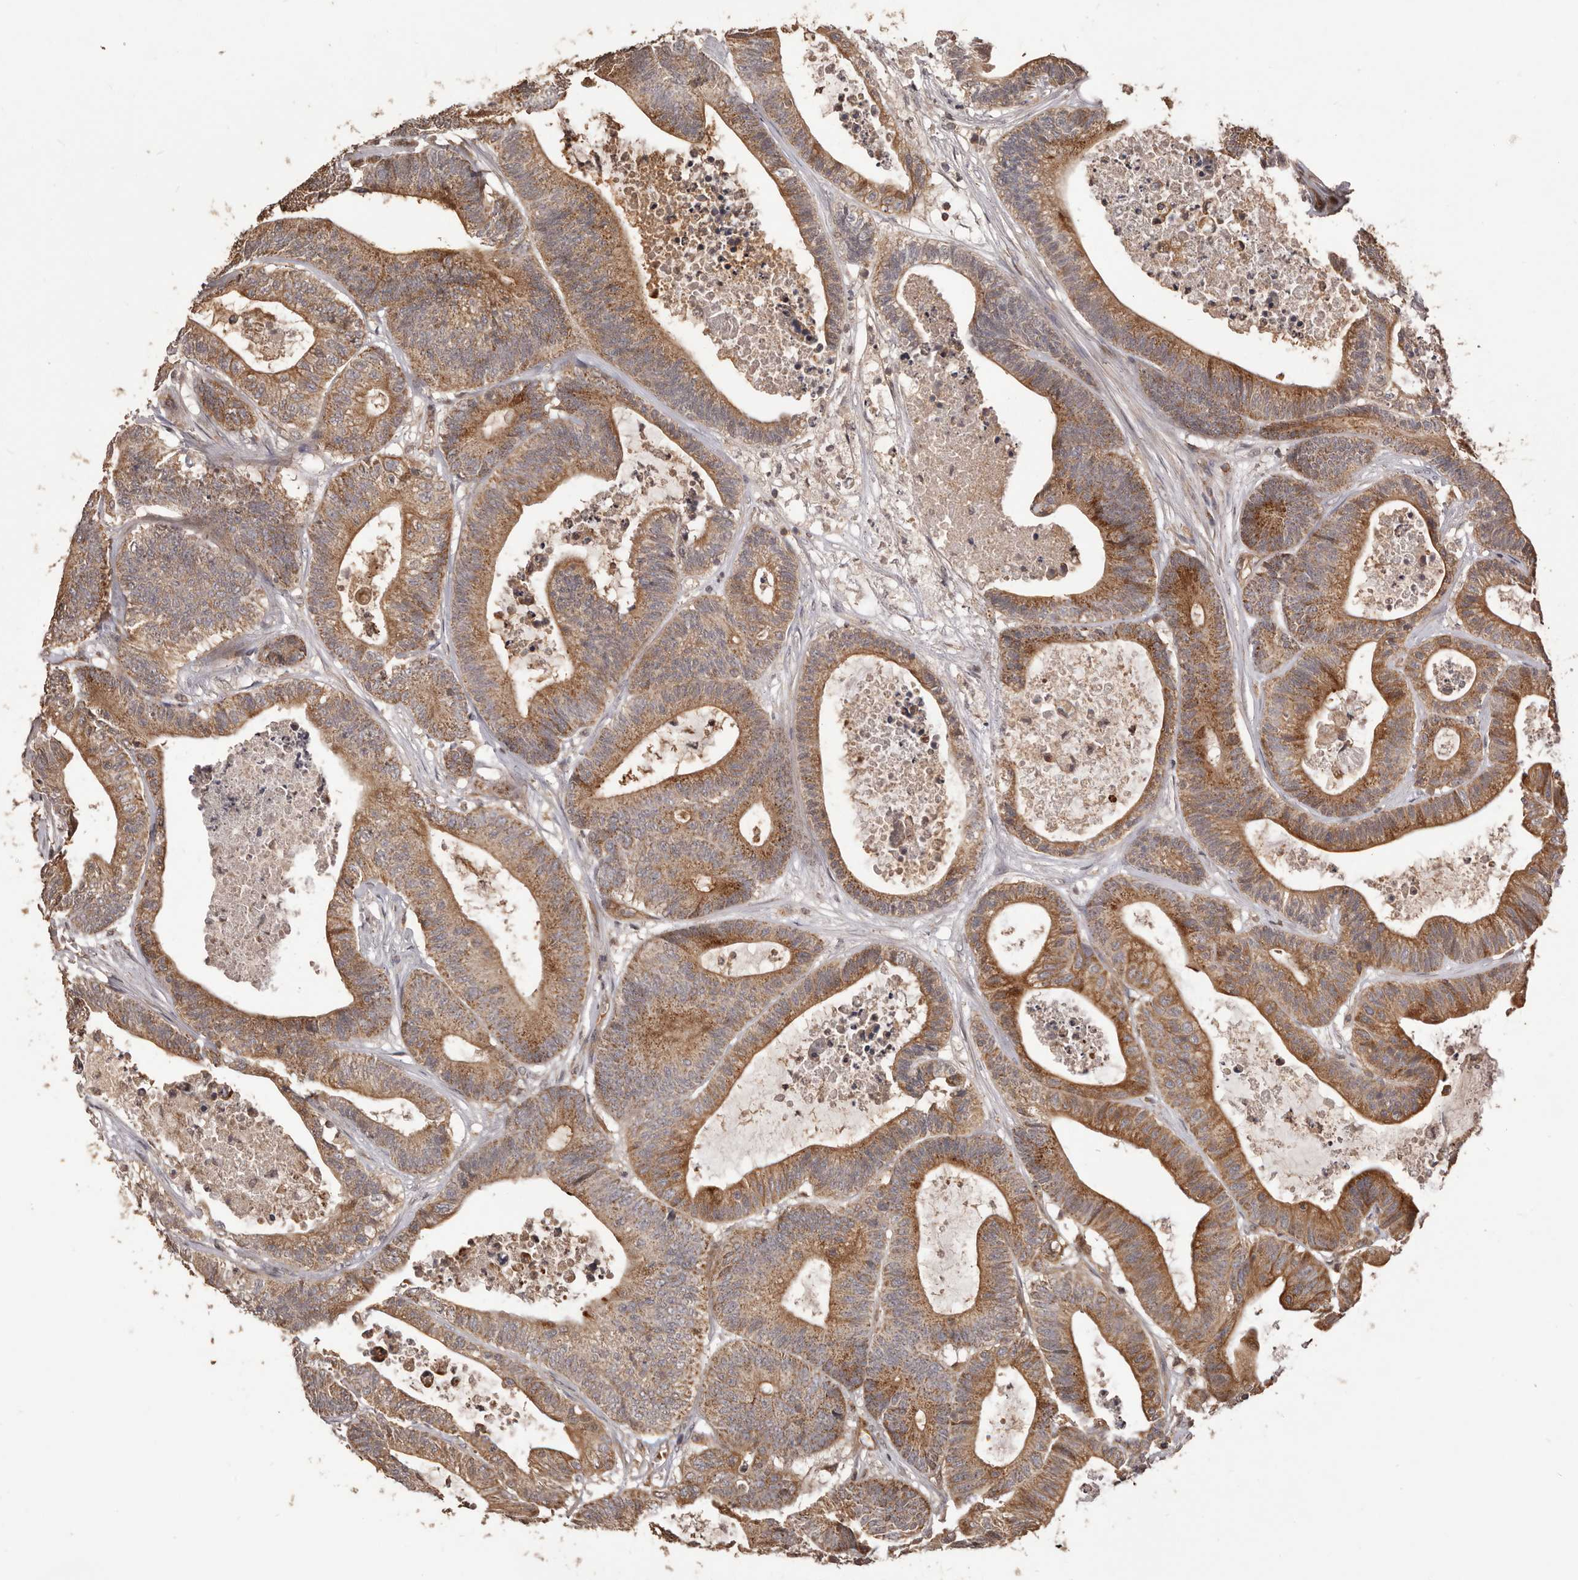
{"staining": {"intensity": "moderate", "quantity": ">75%", "location": "cytoplasmic/membranous"}, "tissue": "colorectal cancer", "cell_type": "Tumor cells", "image_type": "cancer", "snomed": [{"axis": "morphology", "description": "Adenocarcinoma, NOS"}, {"axis": "topography", "description": "Colon"}], "caption": "Moderate cytoplasmic/membranous protein positivity is seen in approximately >75% of tumor cells in colorectal cancer. (Brightfield microscopy of DAB IHC at high magnification).", "gene": "QRSL1", "patient": {"sex": "female", "age": 84}}